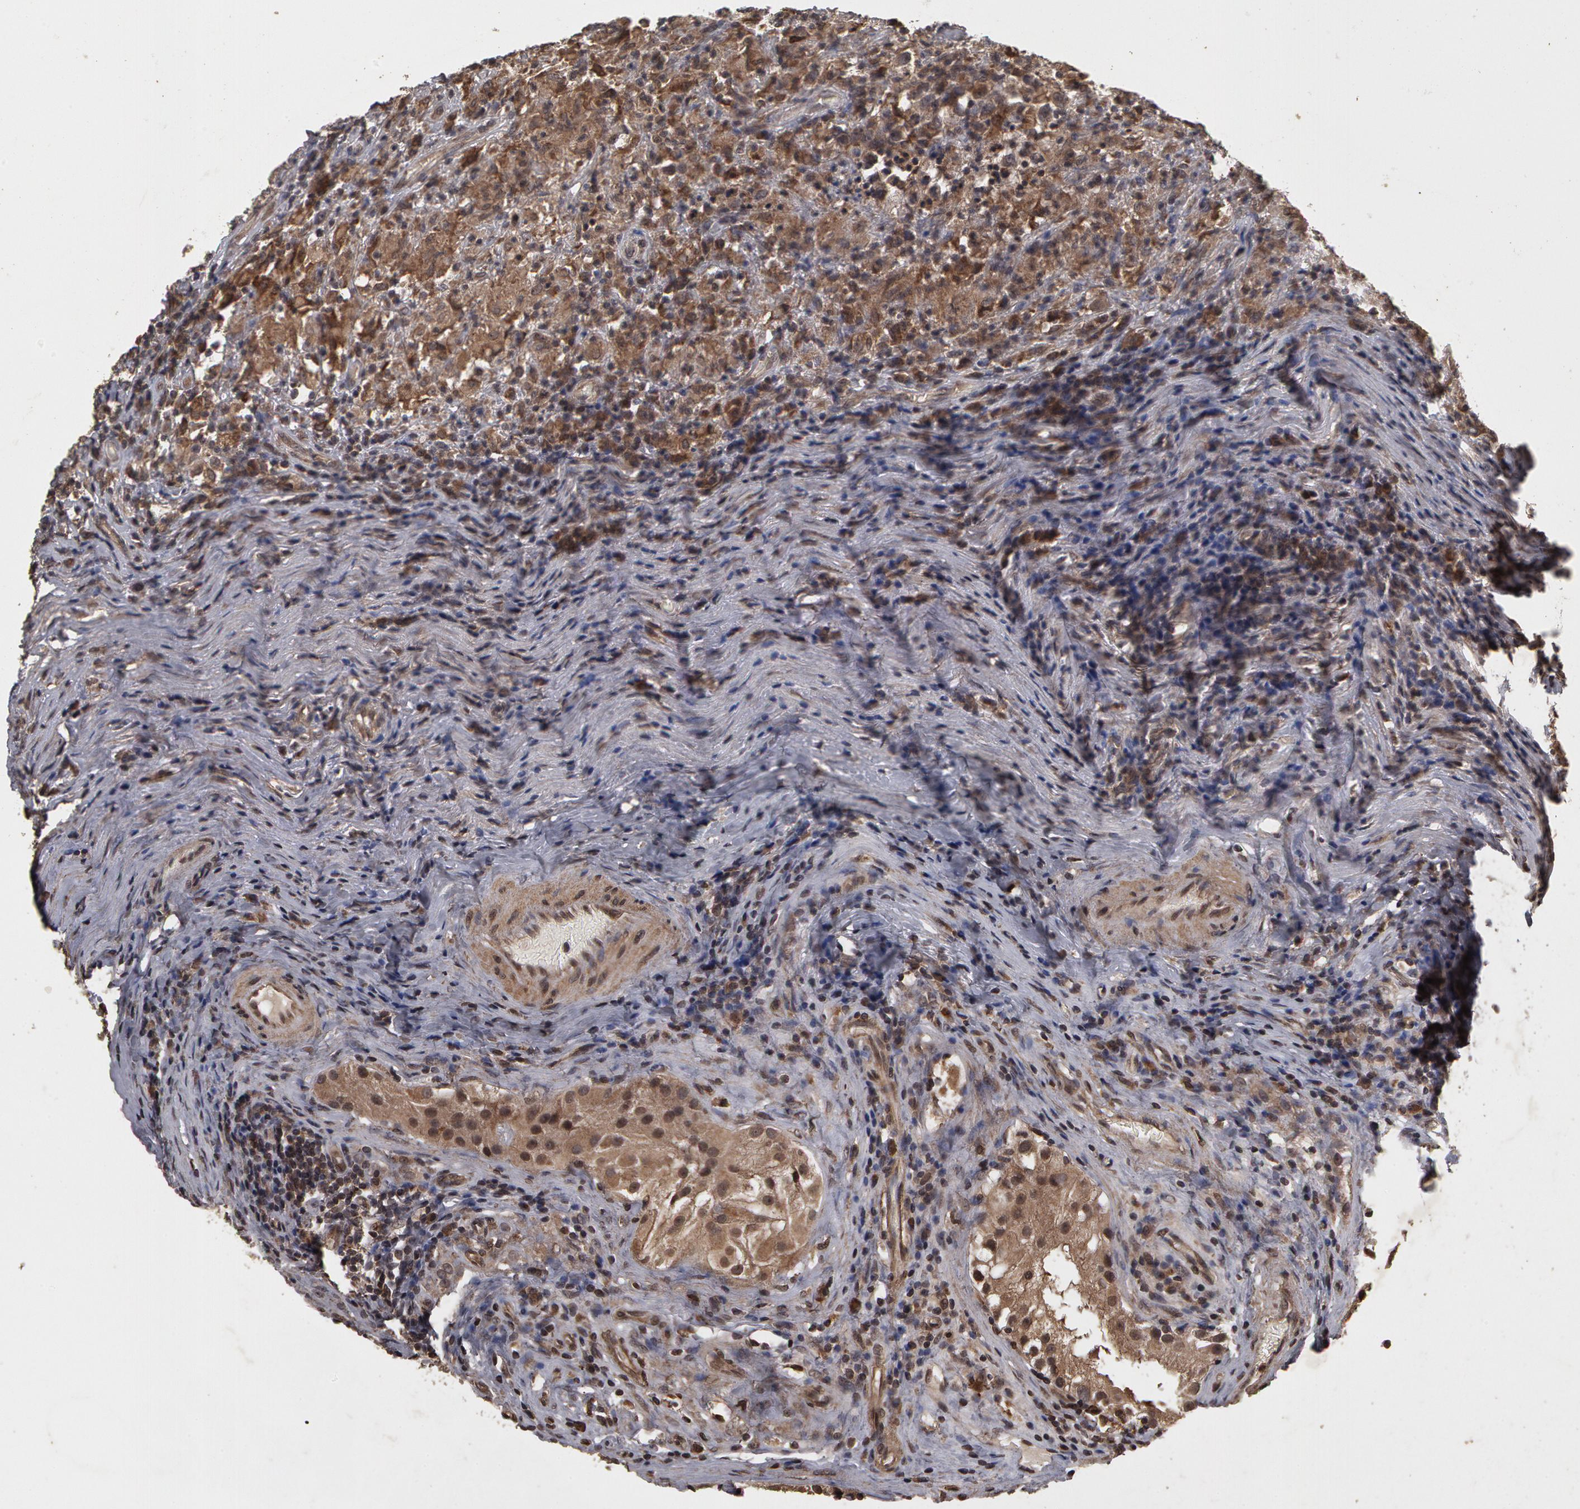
{"staining": {"intensity": "moderate", "quantity": ">75%", "location": "cytoplasmic/membranous"}, "tissue": "testis cancer", "cell_type": "Tumor cells", "image_type": "cancer", "snomed": [{"axis": "morphology", "description": "Seminoma, NOS"}, {"axis": "topography", "description": "Testis"}], "caption": "A brown stain highlights moderate cytoplasmic/membranous staining of a protein in human testis cancer (seminoma) tumor cells. Nuclei are stained in blue.", "gene": "CALR", "patient": {"sex": "male", "age": 34}}